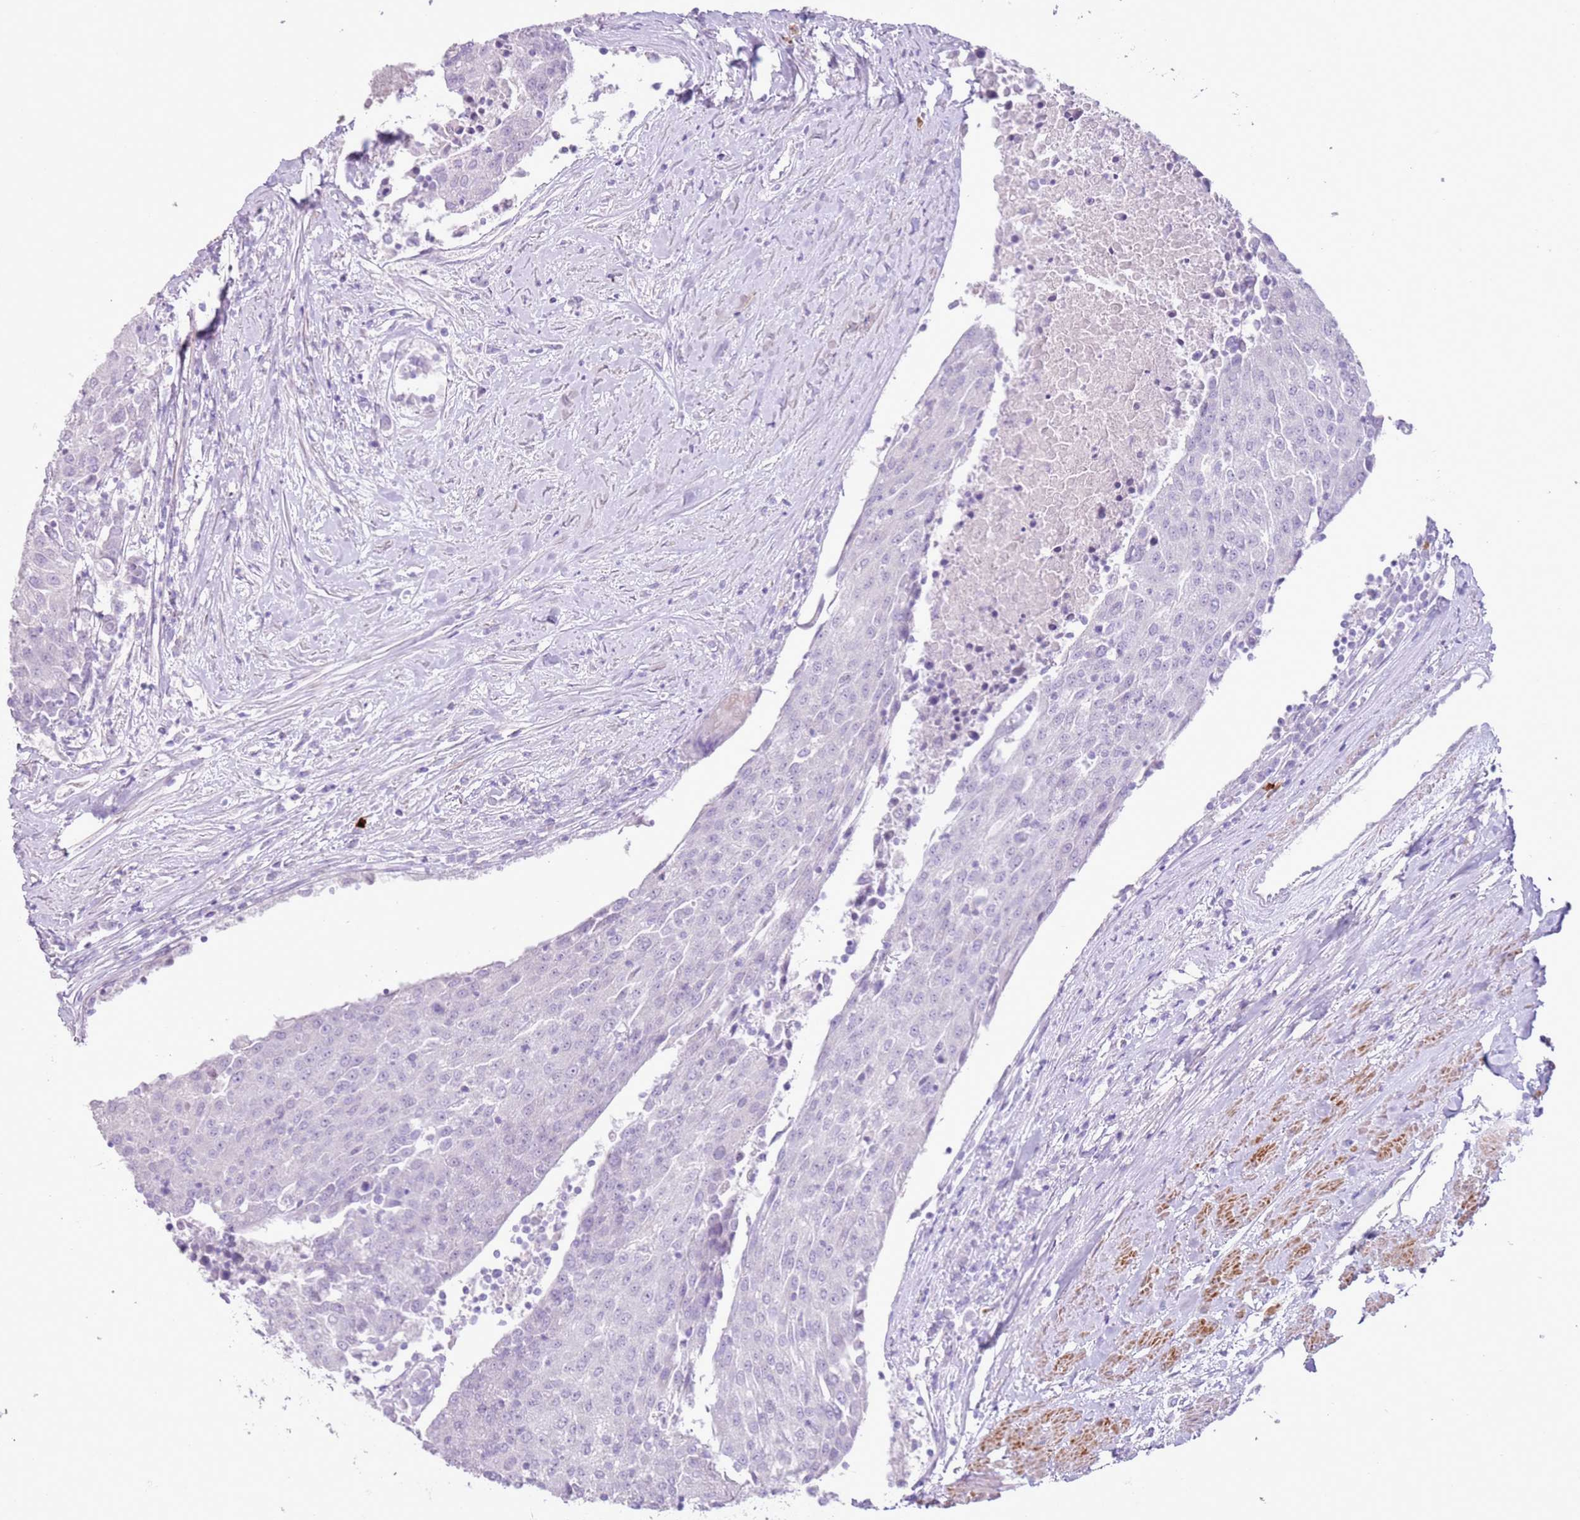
{"staining": {"intensity": "negative", "quantity": "none", "location": "none"}, "tissue": "urothelial cancer", "cell_type": "Tumor cells", "image_type": "cancer", "snomed": [{"axis": "morphology", "description": "Urothelial carcinoma, High grade"}, {"axis": "topography", "description": "Urinary bladder"}], "caption": "Human urothelial cancer stained for a protein using immunohistochemistry demonstrates no expression in tumor cells.", "gene": "ZNF239", "patient": {"sex": "female", "age": 85}}